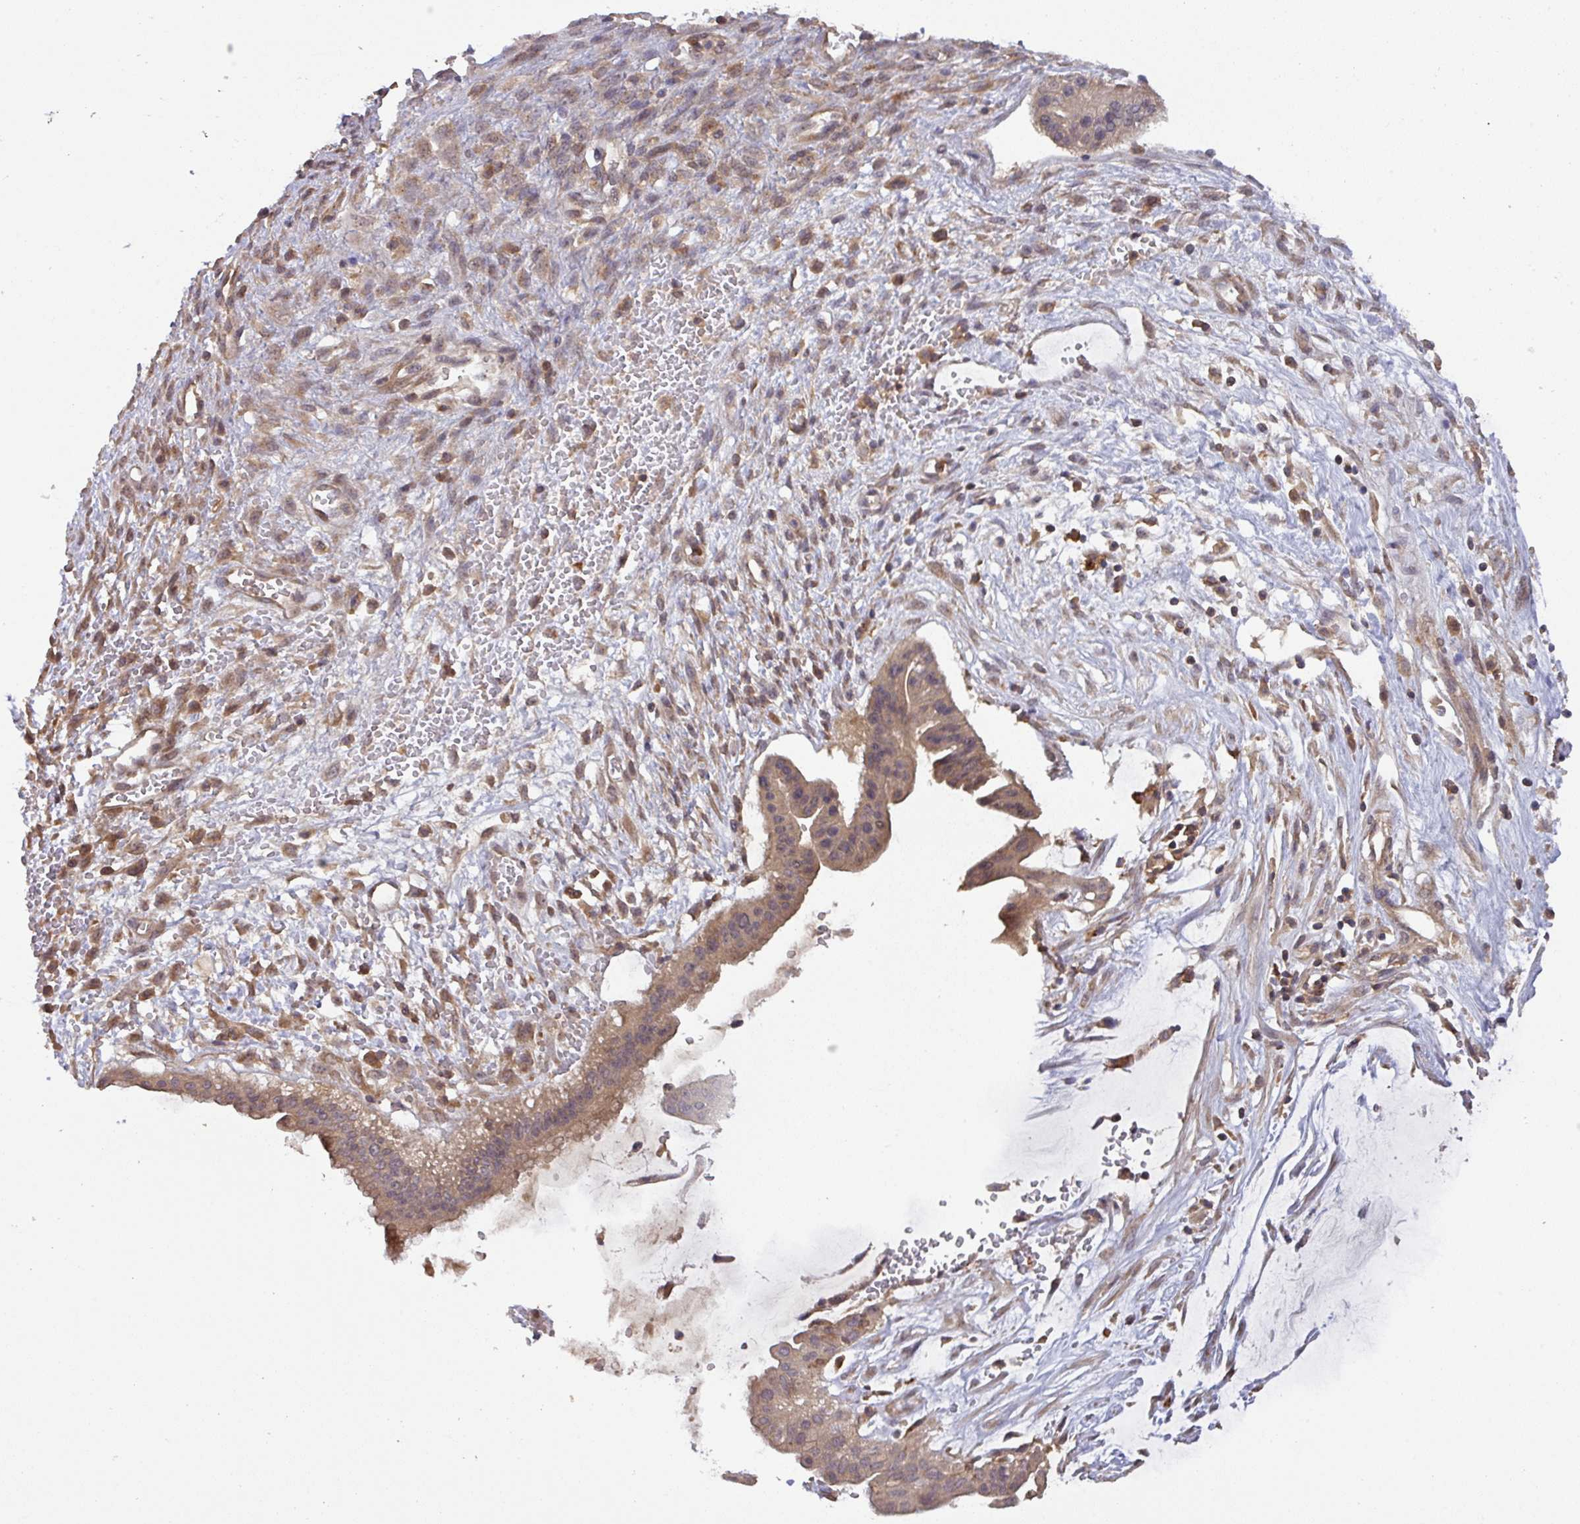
{"staining": {"intensity": "weak", "quantity": ">75%", "location": "cytoplasmic/membranous"}, "tissue": "ovarian cancer", "cell_type": "Tumor cells", "image_type": "cancer", "snomed": [{"axis": "morphology", "description": "Cystadenocarcinoma, mucinous, NOS"}, {"axis": "topography", "description": "Ovary"}], "caption": "Protein staining exhibits weak cytoplasmic/membranous expression in about >75% of tumor cells in ovarian cancer.", "gene": "CCDC121", "patient": {"sex": "female", "age": 73}}